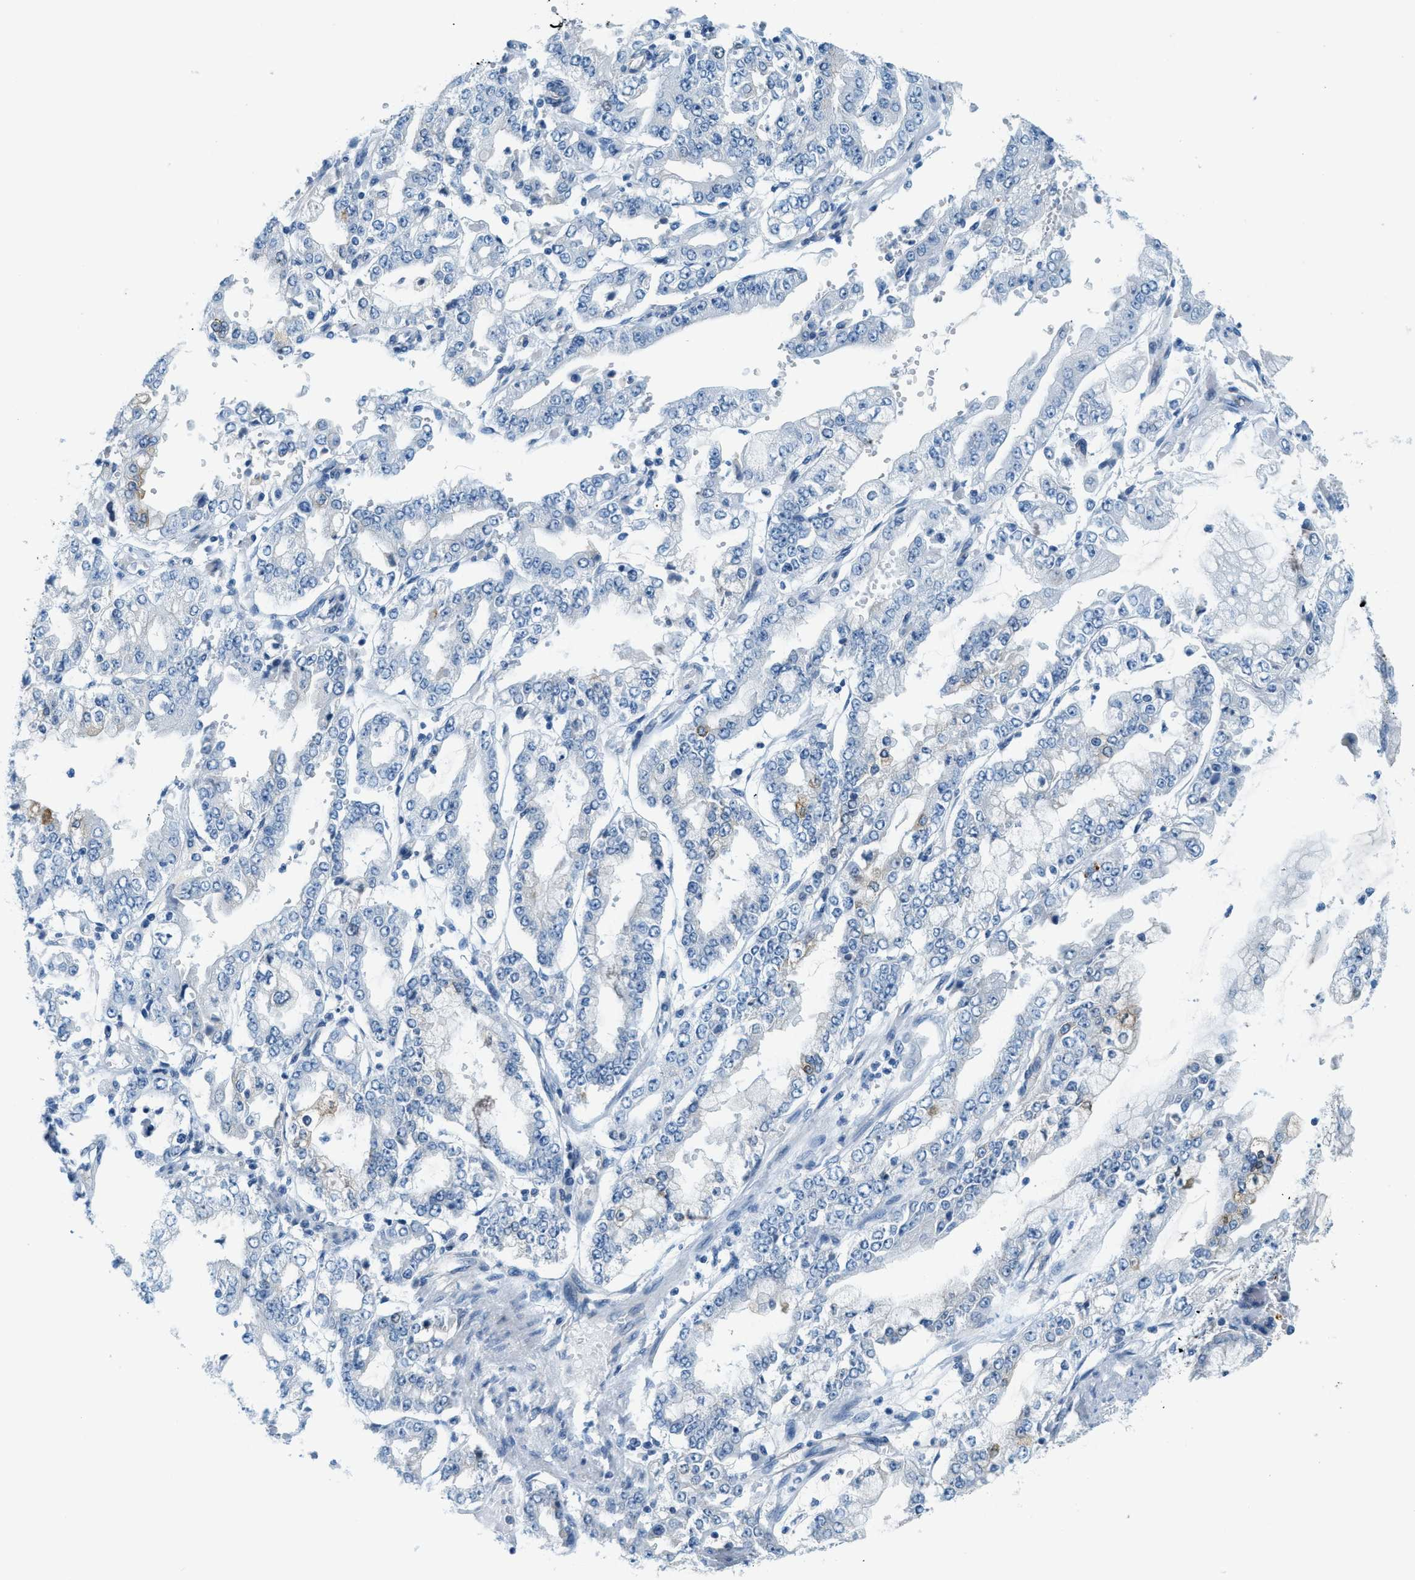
{"staining": {"intensity": "negative", "quantity": "none", "location": "none"}, "tissue": "stomach cancer", "cell_type": "Tumor cells", "image_type": "cancer", "snomed": [{"axis": "morphology", "description": "Adenocarcinoma, NOS"}, {"axis": "topography", "description": "Stomach"}], "caption": "Protein analysis of adenocarcinoma (stomach) exhibits no significant expression in tumor cells. Brightfield microscopy of IHC stained with DAB (3,3'-diaminobenzidine) (brown) and hematoxylin (blue), captured at high magnification.", "gene": "CYP4X1", "patient": {"sex": "male", "age": 76}}